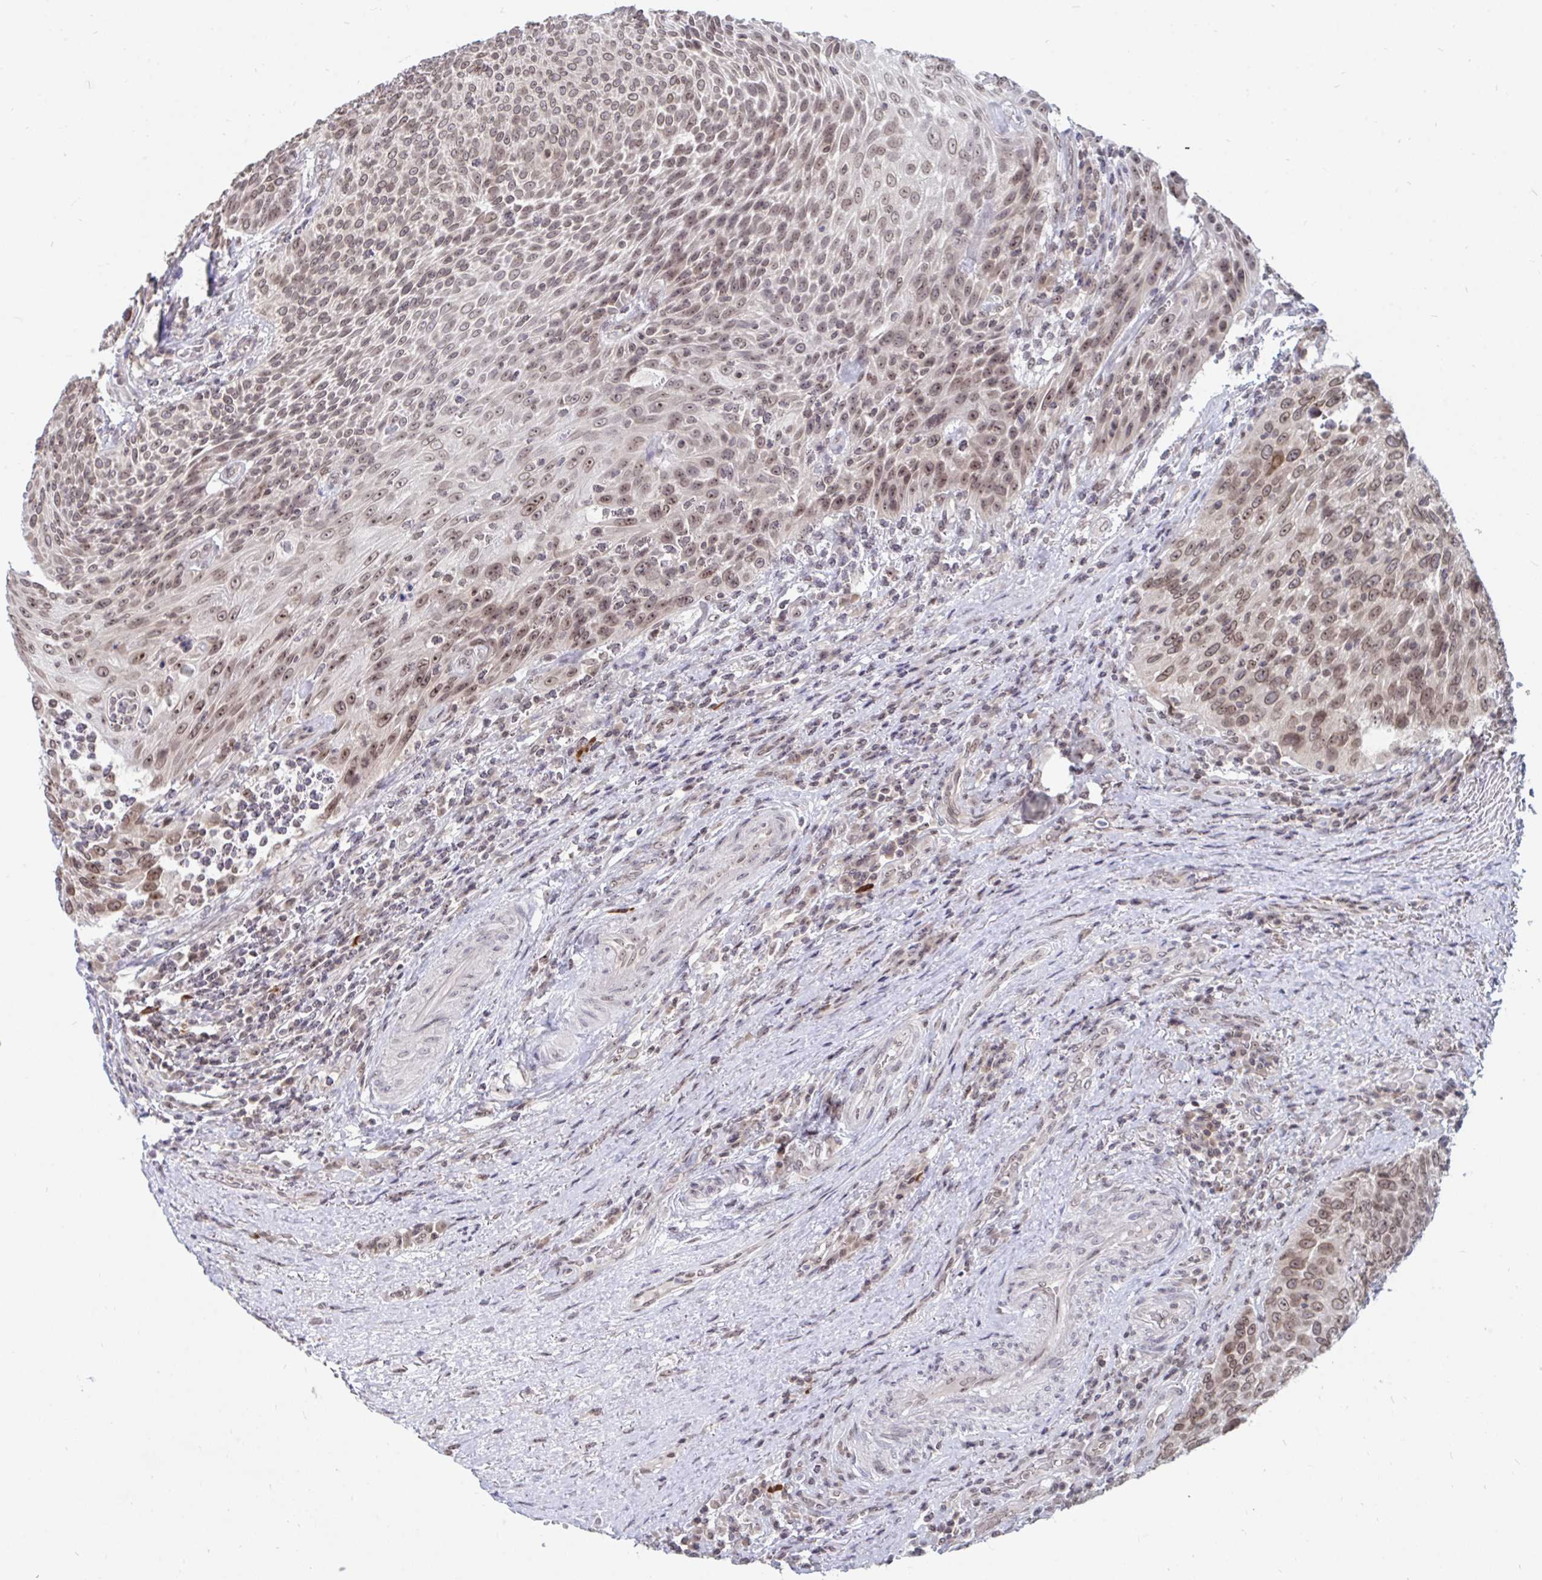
{"staining": {"intensity": "moderate", "quantity": ">75%", "location": "nuclear"}, "tissue": "urothelial cancer", "cell_type": "Tumor cells", "image_type": "cancer", "snomed": [{"axis": "morphology", "description": "Urothelial carcinoma, High grade"}, {"axis": "topography", "description": "Urinary bladder"}], "caption": "Immunohistochemistry micrograph of neoplastic tissue: high-grade urothelial carcinoma stained using immunohistochemistry exhibits medium levels of moderate protein expression localized specifically in the nuclear of tumor cells, appearing as a nuclear brown color.", "gene": "TRIP12", "patient": {"sex": "female", "age": 70}}